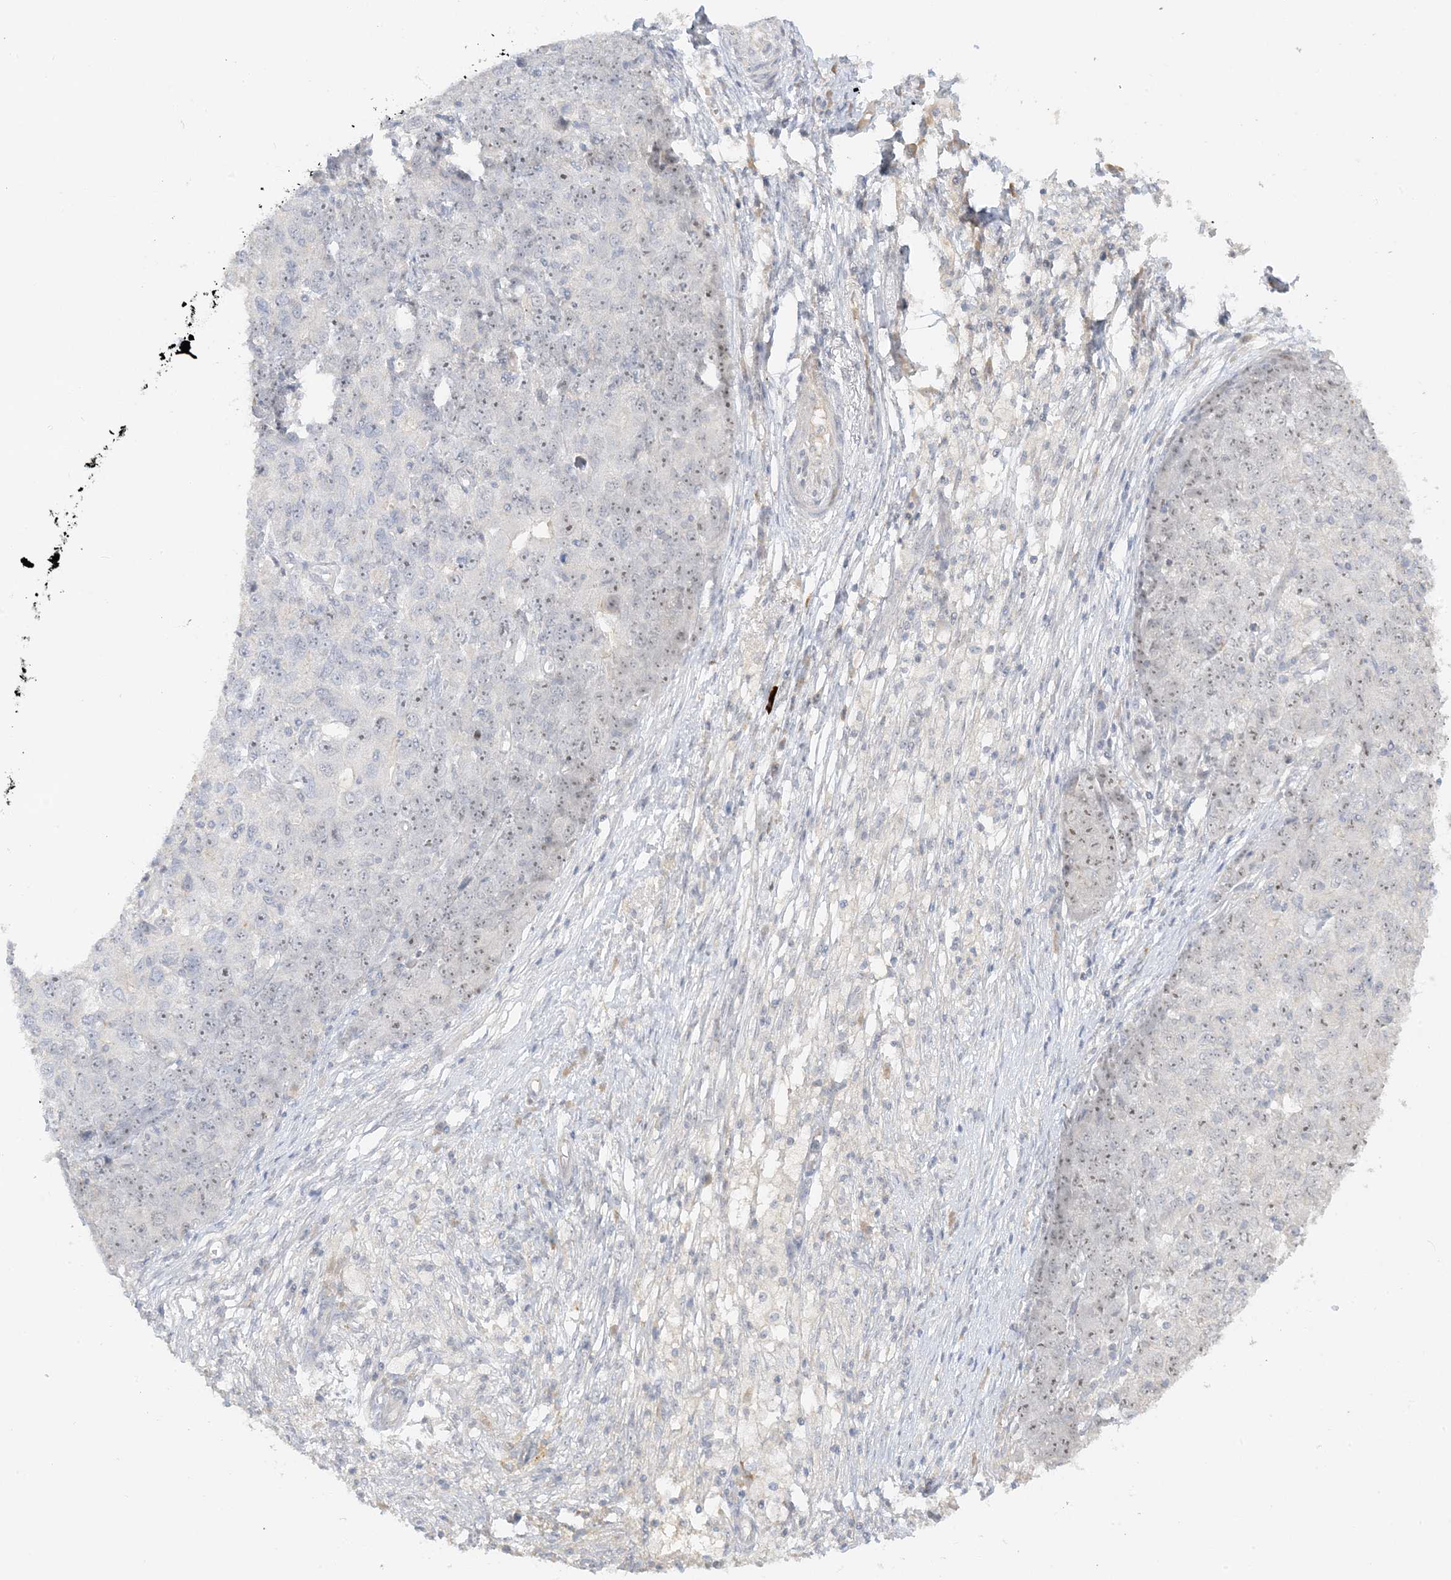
{"staining": {"intensity": "moderate", "quantity": "25%-75%", "location": "cytoplasmic/membranous,nuclear"}, "tissue": "ovarian cancer", "cell_type": "Tumor cells", "image_type": "cancer", "snomed": [{"axis": "morphology", "description": "Carcinoma, endometroid"}, {"axis": "topography", "description": "Ovary"}], "caption": "A high-resolution histopathology image shows IHC staining of endometroid carcinoma (ovarian), which demonstrates moderate cytoplasmic/membranous and nuclear expression in about 25%-75% of tumor cells. (IHC, brightfield microscopy, high magnification).", "gene": "ETAA1", "patient": {"sex": "female", "age": 42}}